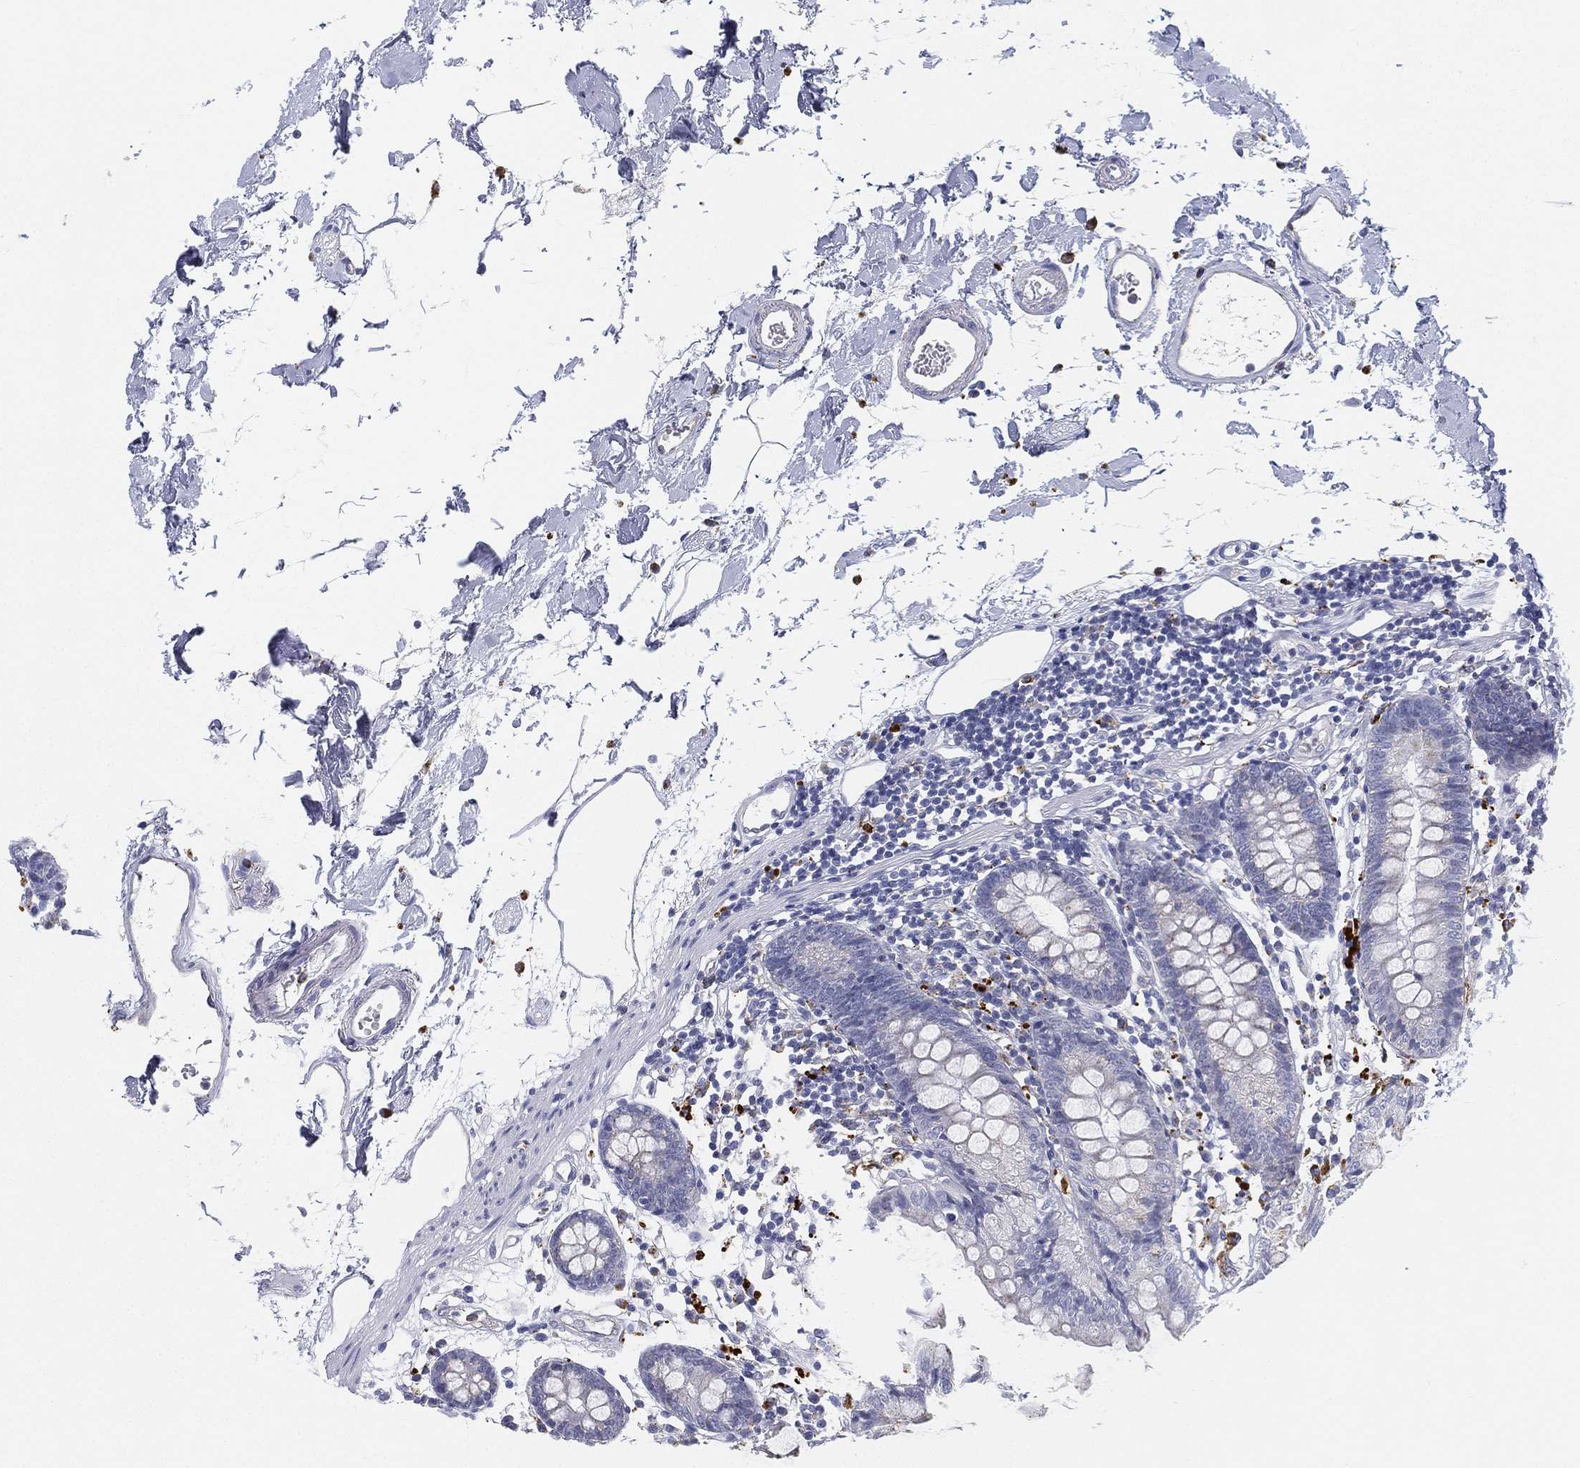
{"staining": {"intensity": "negative", "quantity": "none", "location": "none"}, "tissue": "colon", "cell_type": "Endothelial cells", "image_type": "normal", "snomed": [{"axis": "morphology", "description": "Normal tissue, NOS"}, {"axis": "topography", "description": "Colon"}], "caption": "There is no significant positivity in endothelial cells of colon. (DAB immunohistochemistry (IHC) with hematoxylin counter stain).", "gene": "NPC2", "patient": {"sex": "female", "age": 84}}